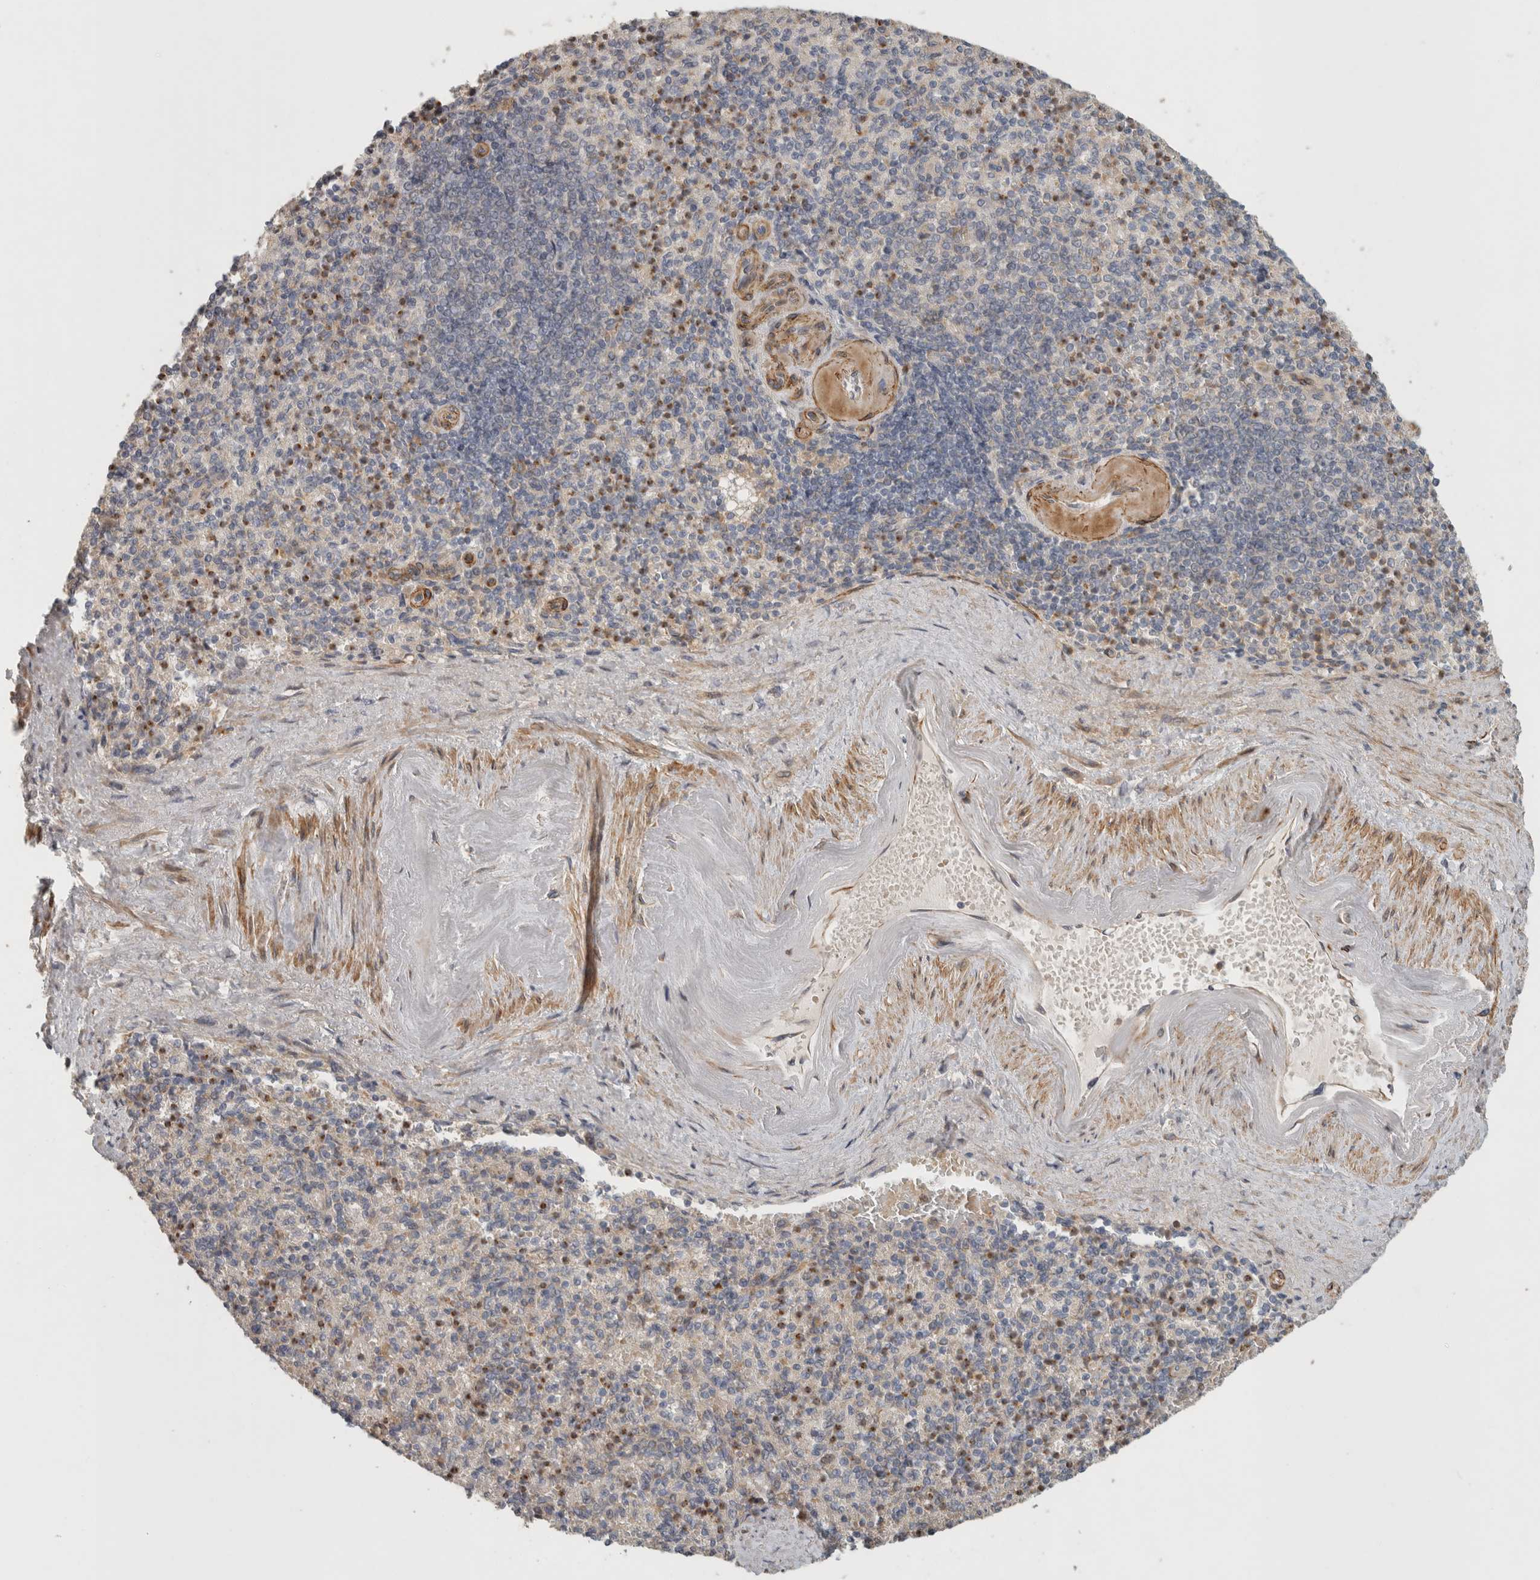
{"staining": {"intensity": "moderate", "quantity": "25%-75%", "location": "cytoplasmic/membranous"}, "tissue": "spleen", "cell_type": "Cells in red pulp", "image_type": "normal", "snomed": [{"axis": "morphology", "description": "Normal tissue, NOS"}, {"axis": "topography", "description": "Spleen"}], "caption": "Moderate cytoplasmic/membranous positivity for a protein is identified in approximately 25%-75% of cells in red pulp of benign spleen using immunohistochemistry.", "gene": "SIPA1L2", "patient": {"sex": "female", "age": 74}}